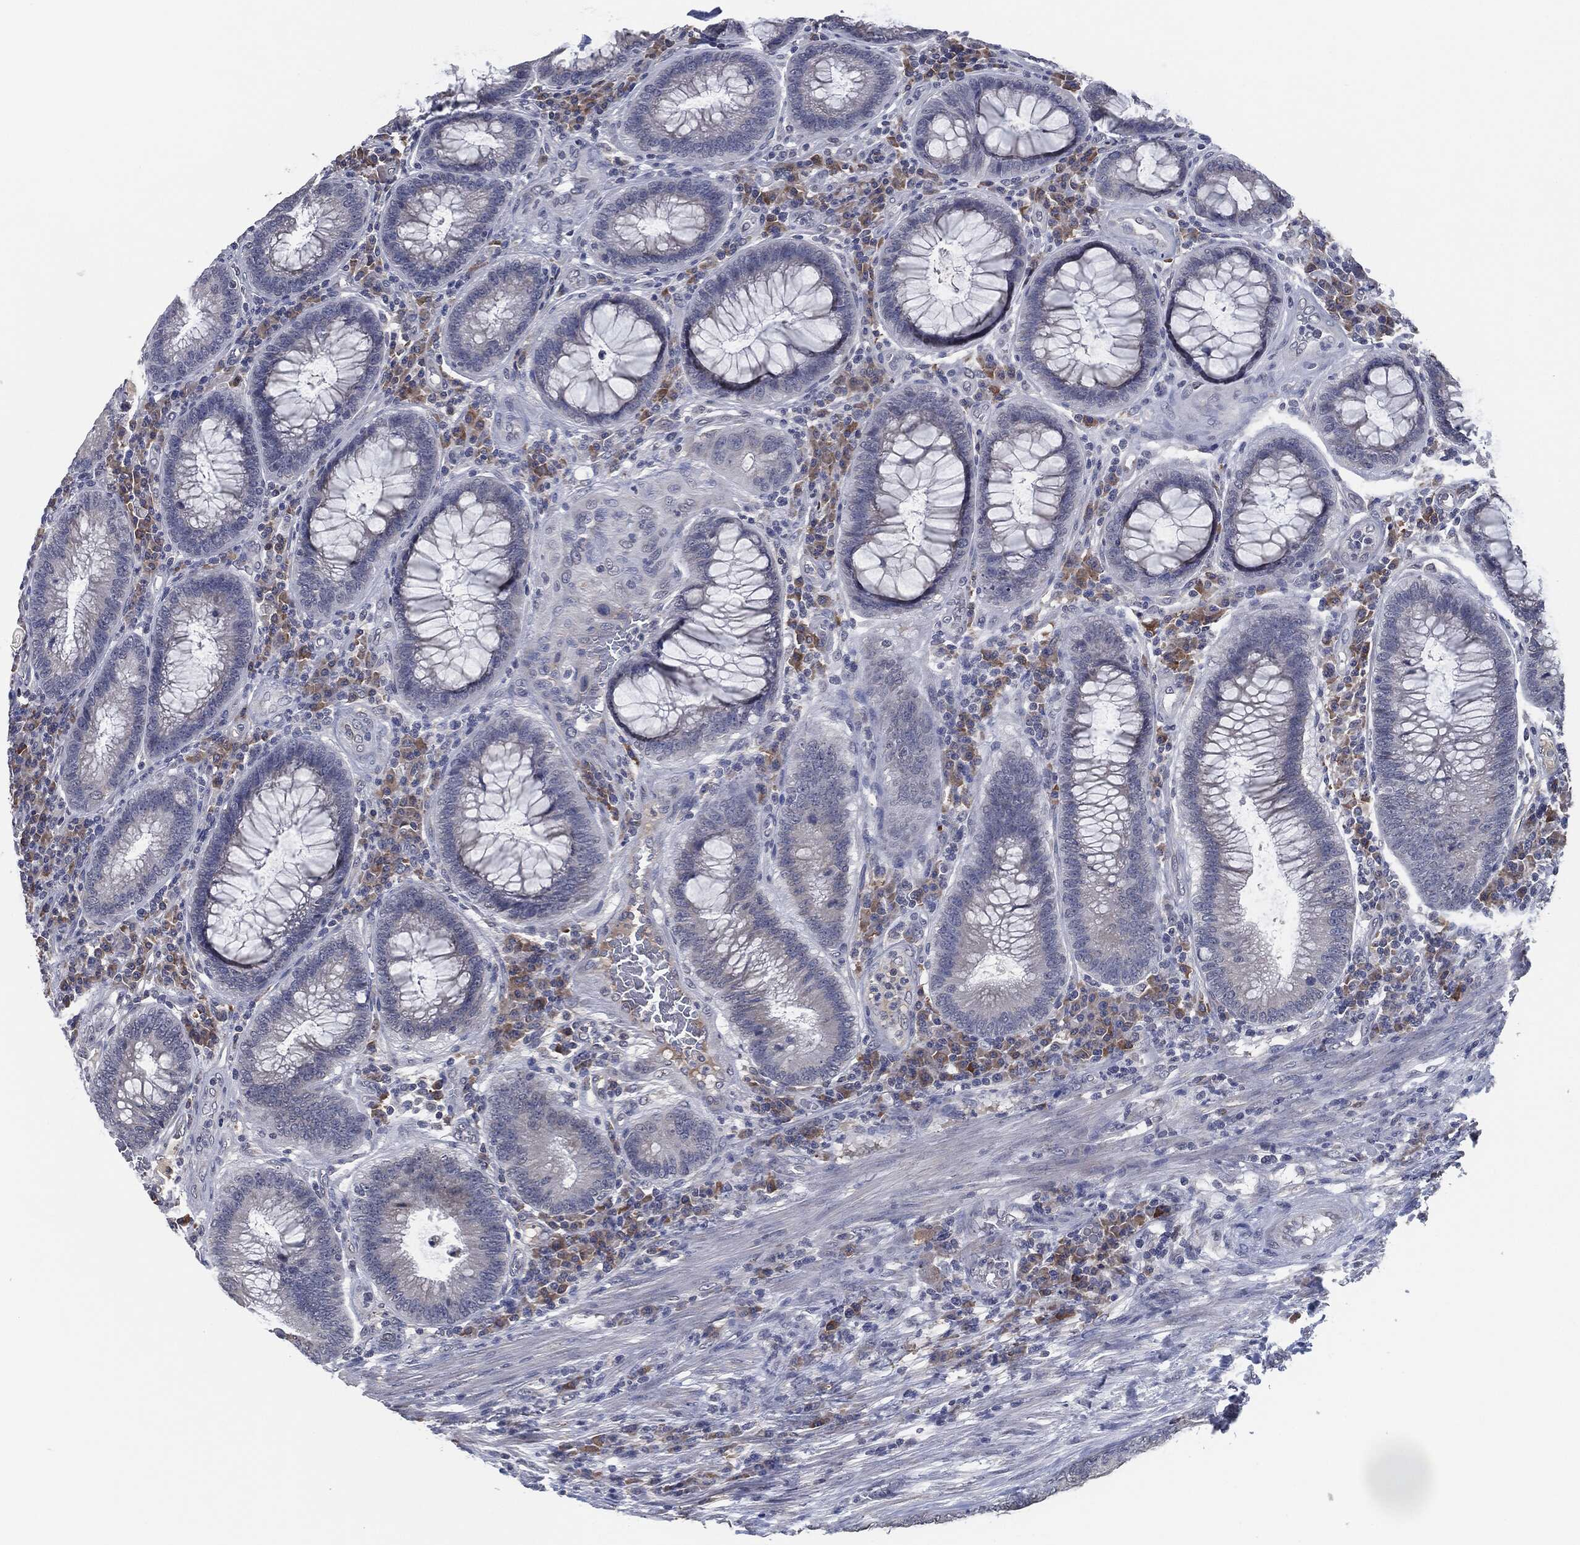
{"staining": {"intensity": "negative", "quantity": "none", "location": "none"}, "tissue": "colorectal cancer", "cell_type": "Tumor cells", "image_type": "cancer", "snomed": [{"axis": "morphology", "description": "Adenocarcinoma, NOS"}, {"axis": "topography", "description": "Colon"}], "caption": "Immunohistochemistry (IHC) of colorectal adenocarcinoma reveals no expression in tumor cells.", "gene": "IL2RG", "patient": {"sex": "female", "age": 67}}